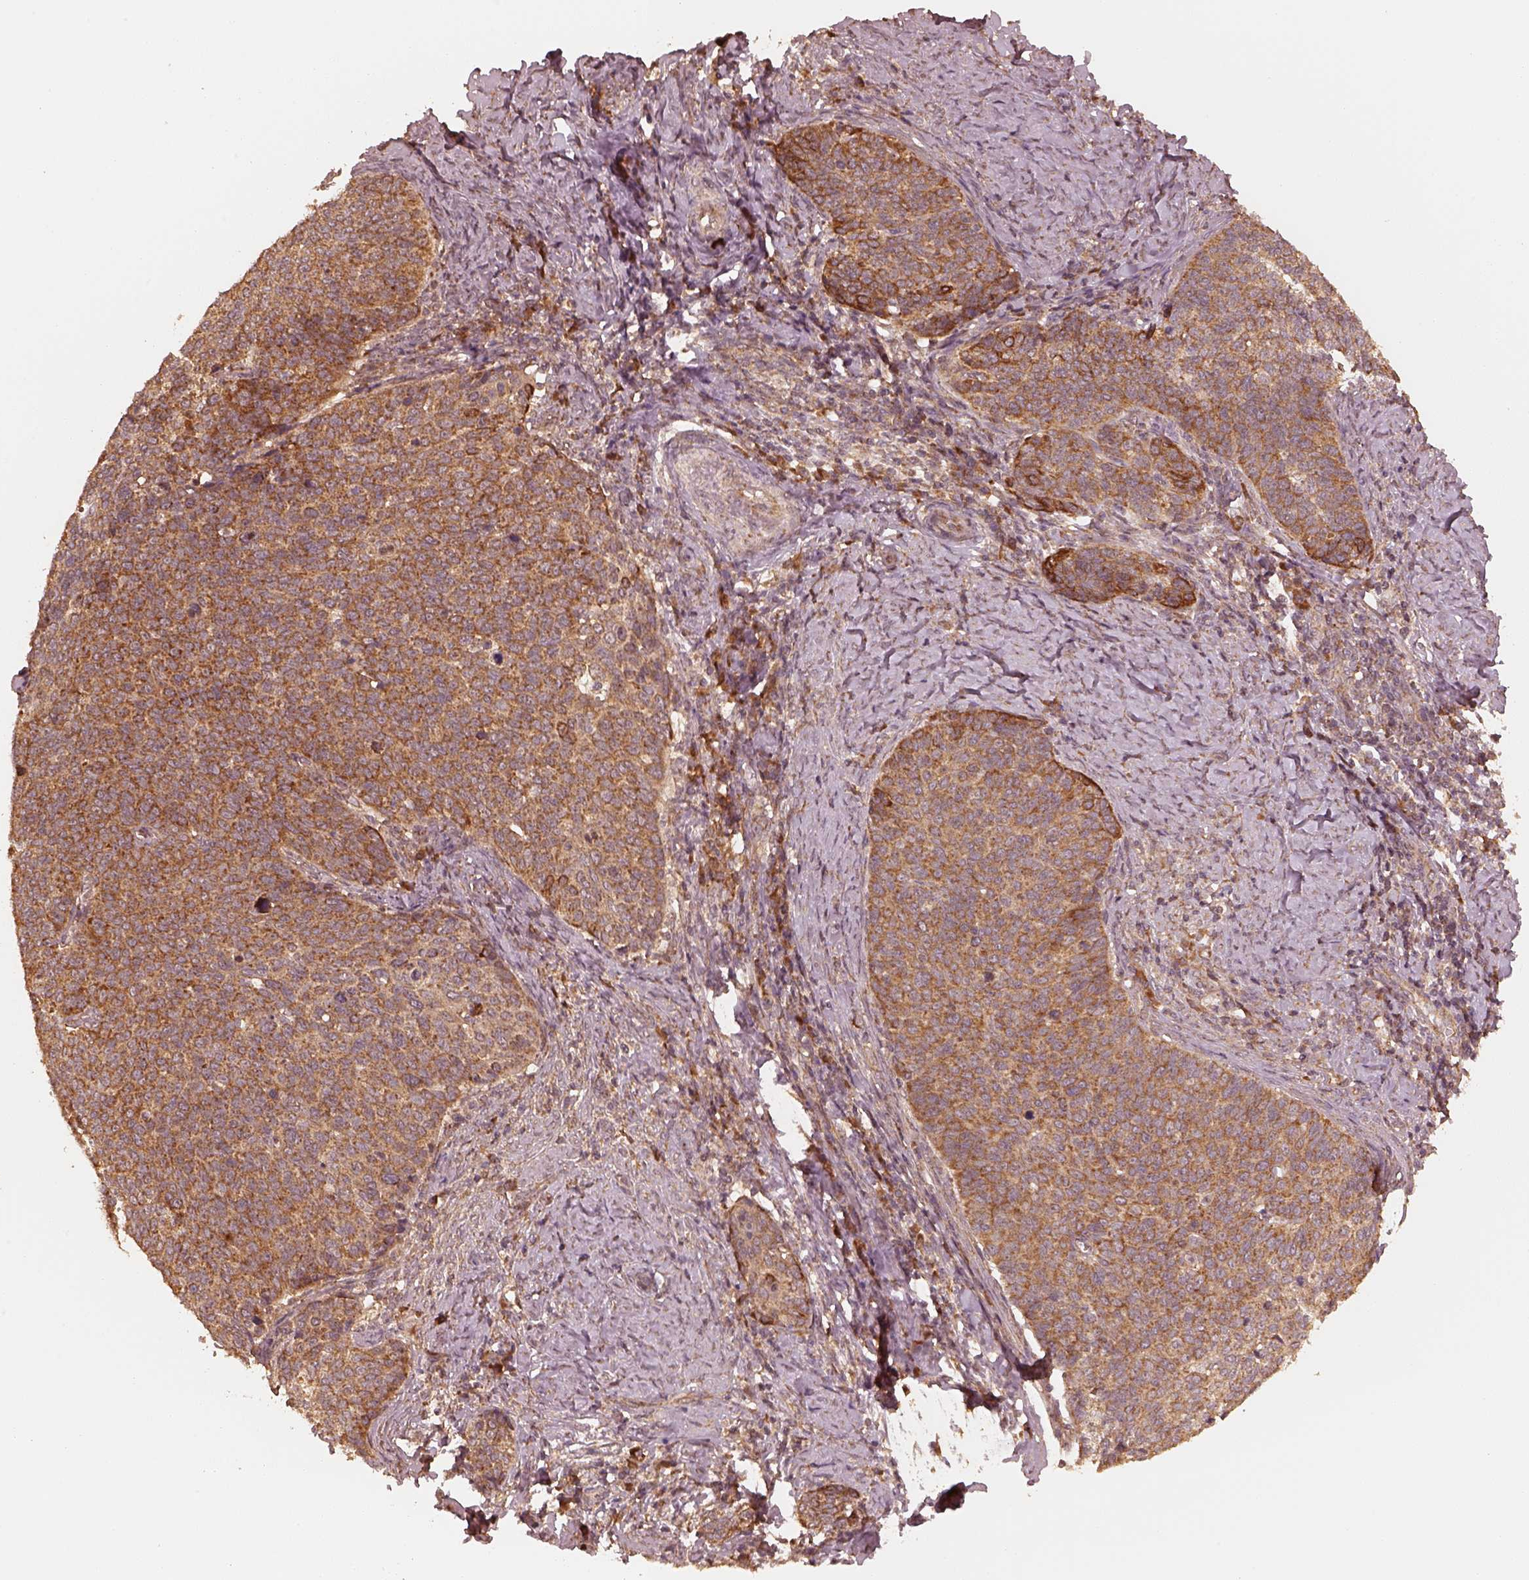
{"staining": {"intensity": "moderate", "quantity": ">75%", "location": "cytoplasmic/membranous"}, "tissue": "cervical cancer", "cell_type": "Tumor cells", "image_type": "cancer", "snomed": [{"axis": "morphology", "description": "Normal tissue, NOS"}, {"axis": "morphology", "description": "Squamous cell carcinoma, NOS"}, {"axis": "topography", "description": "Cervix"}], "caption": "Protein staining exhibits moderate cytoplasmic/membranous staining in approximately >75% of tumor cells in cervical cancer (squamous cell carcinoma).", "gene": "DNAJC25", "patient": {"sex": "female", "age": 39}}